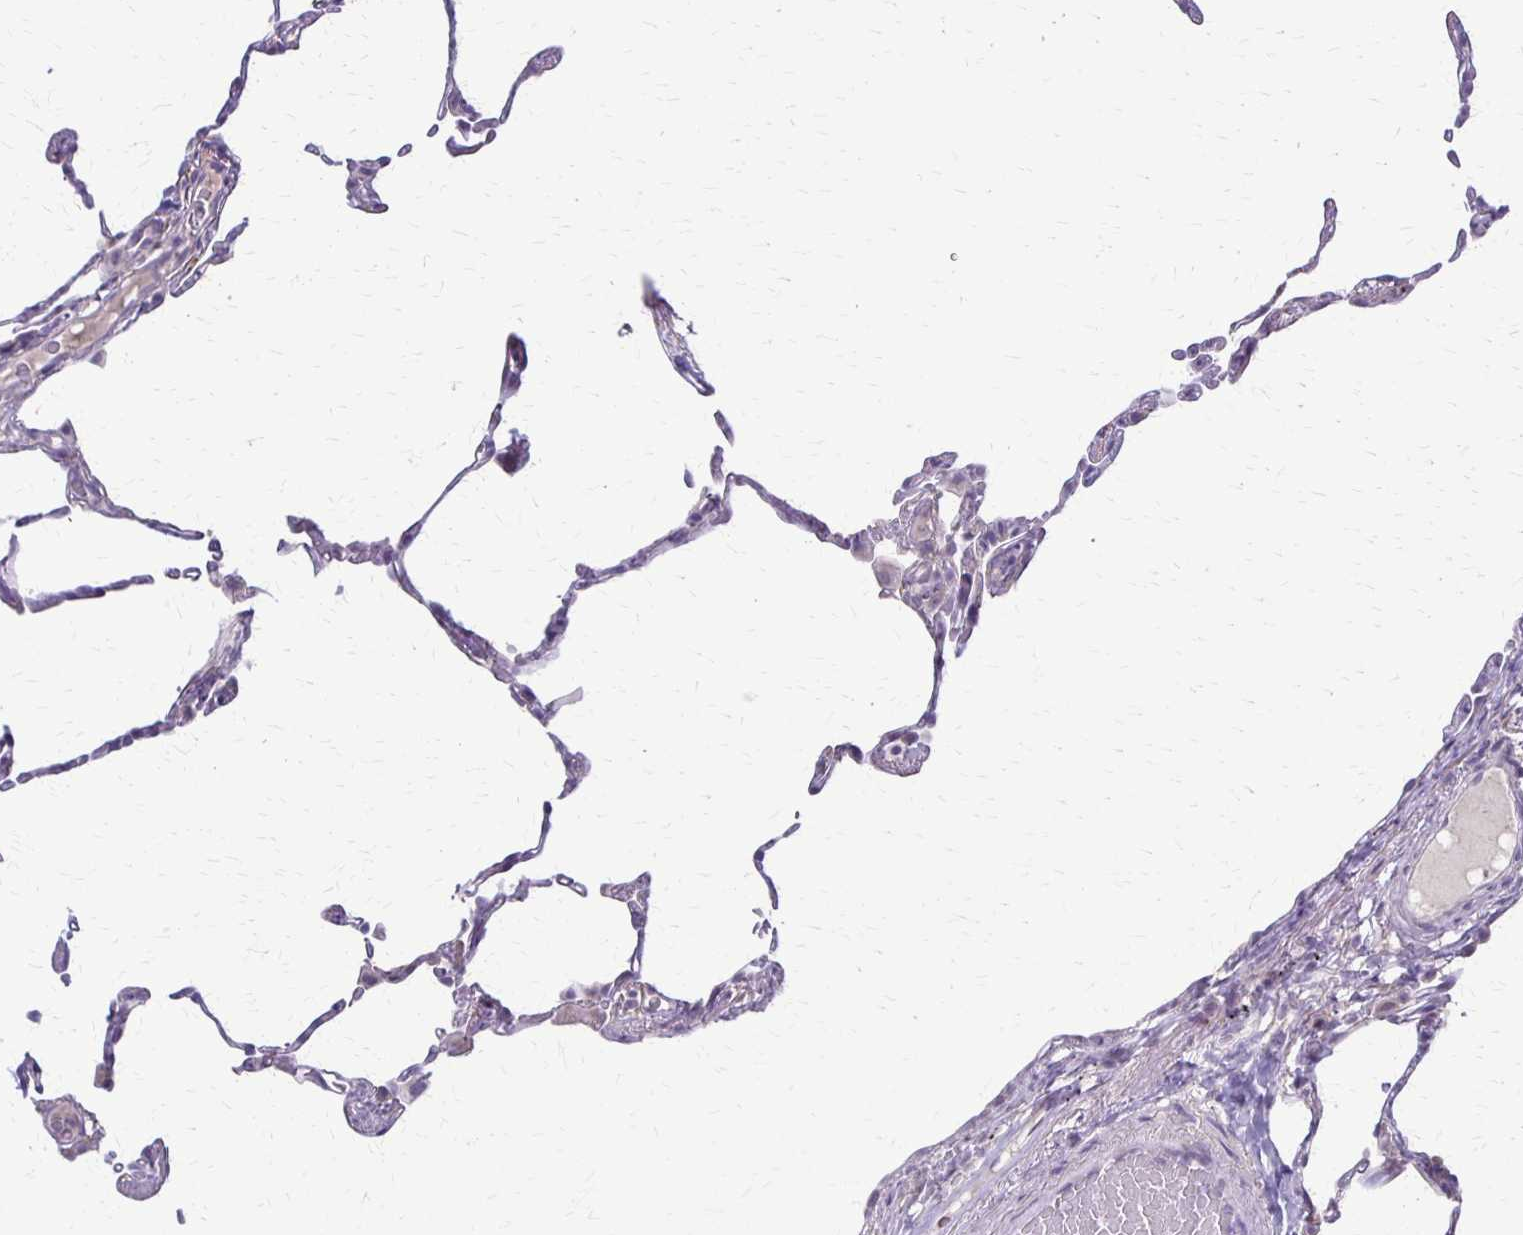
{"staining": {"intensity": "negative", "quantity": "none", "location": "none"}, "tissue": "lung", "cell_type": "Alveolar cells", "image_type": "normal", "snomed": [{"axis": "morphology", "description": "Normal tissue, NOS"}, {"axis": "topography", "description": "Lung"}], "caption": "The histopathology image displays no significant staining in alveolar cells of lung.", "gene": "SLC35E2B", "patient": {"sex": "female", "age": 57}}